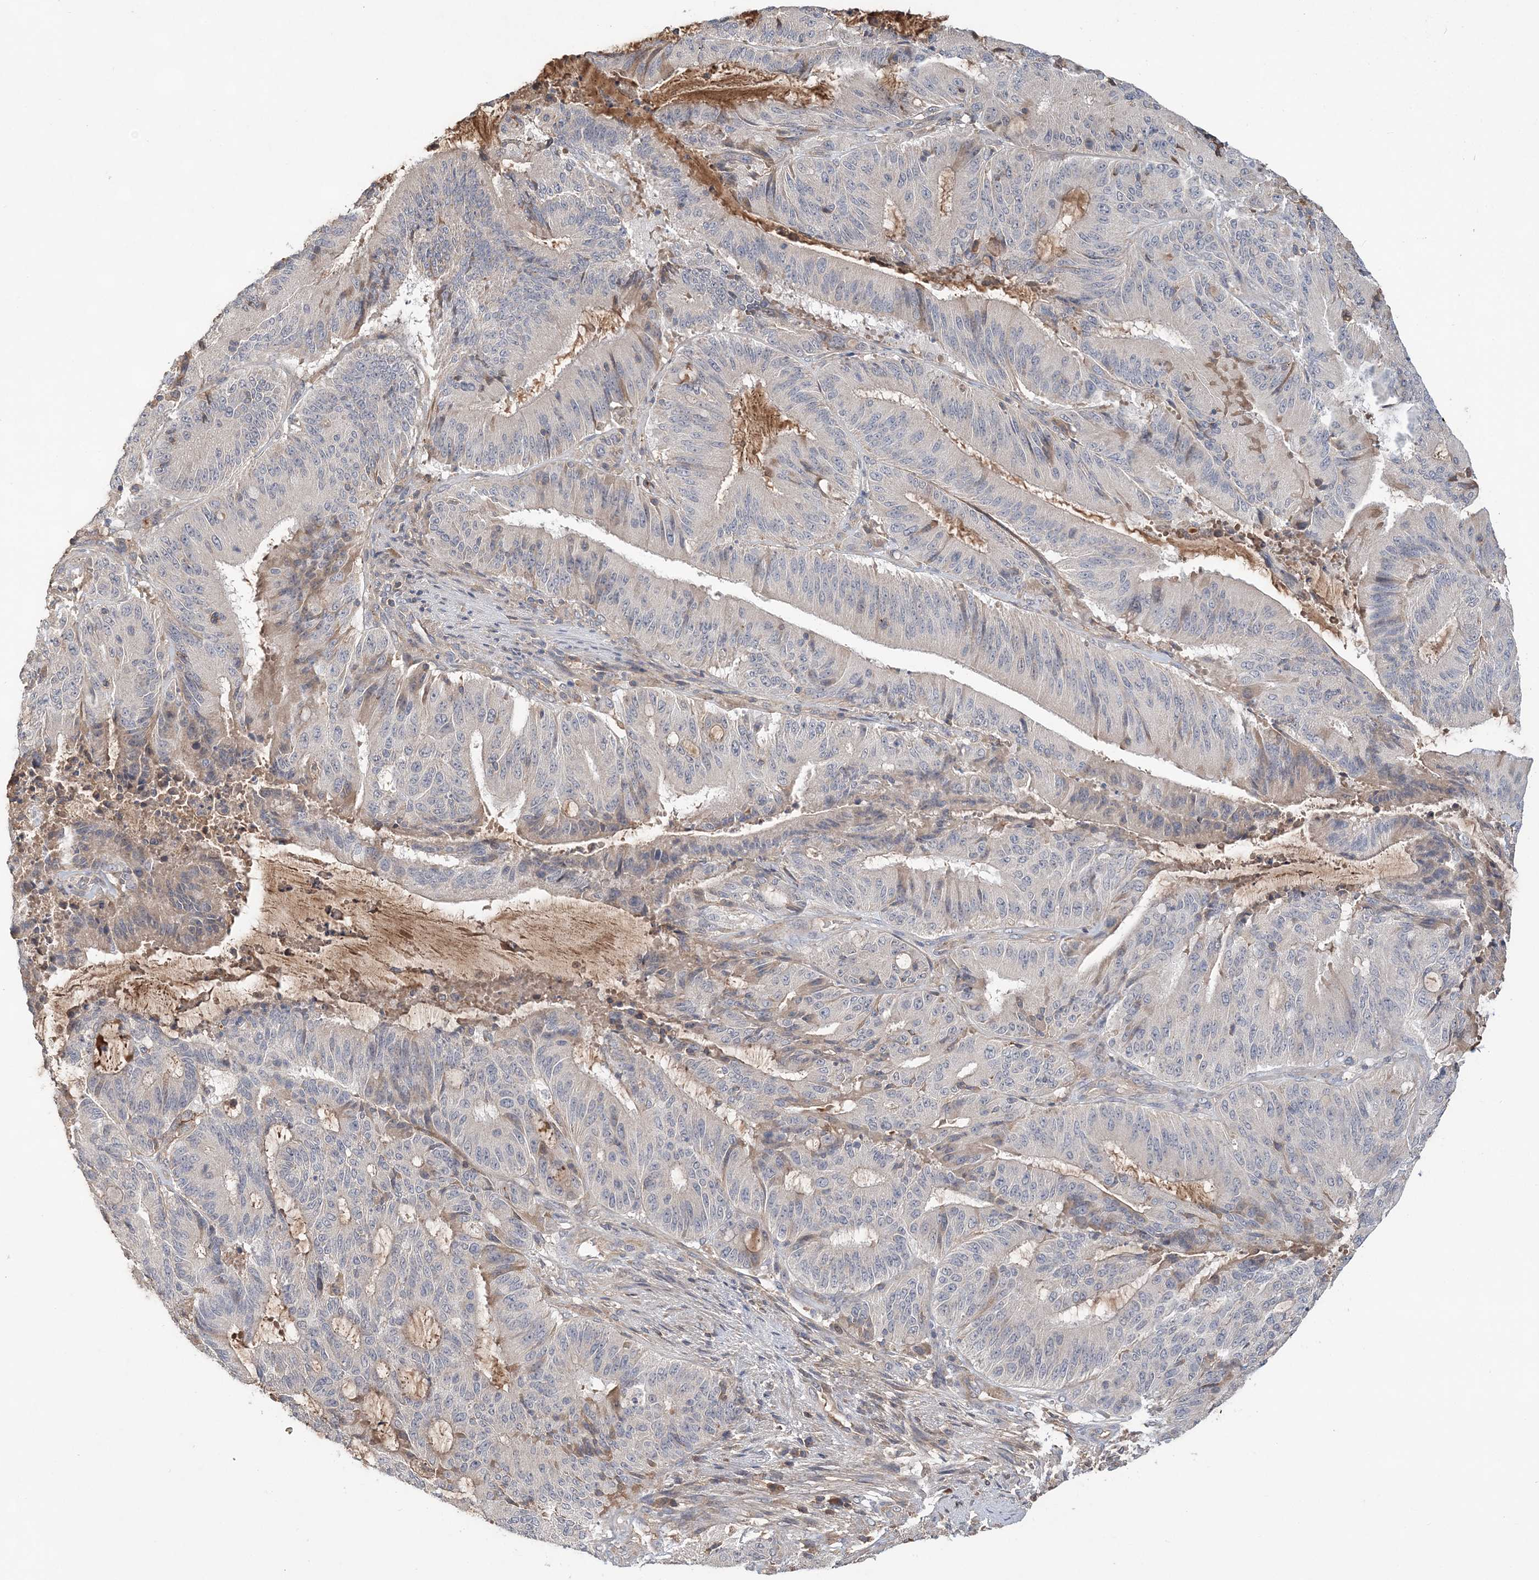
{"staining": {"intensity": "negative", "quantity": "none", "location": "none"}, "tissue": "liver cancer", "cell_type": "Tumor cells", "image_type": "cancer", "snomed": [{"axis": "morphology", "description": "Normal tissue, NOS"}, {"axis": "morphology", "description": "Cholangiocarcinoma"}, {"axis": "topography", "description": "Liver"}, {"axis": "topography", "description": "Peripheral nerve tissue"}], "caption": "A micrograph of human liver cancer is negative for staining in tumor cells.", "gene": "SYCP3", "patient": {"sex": "female", "age": 73}}